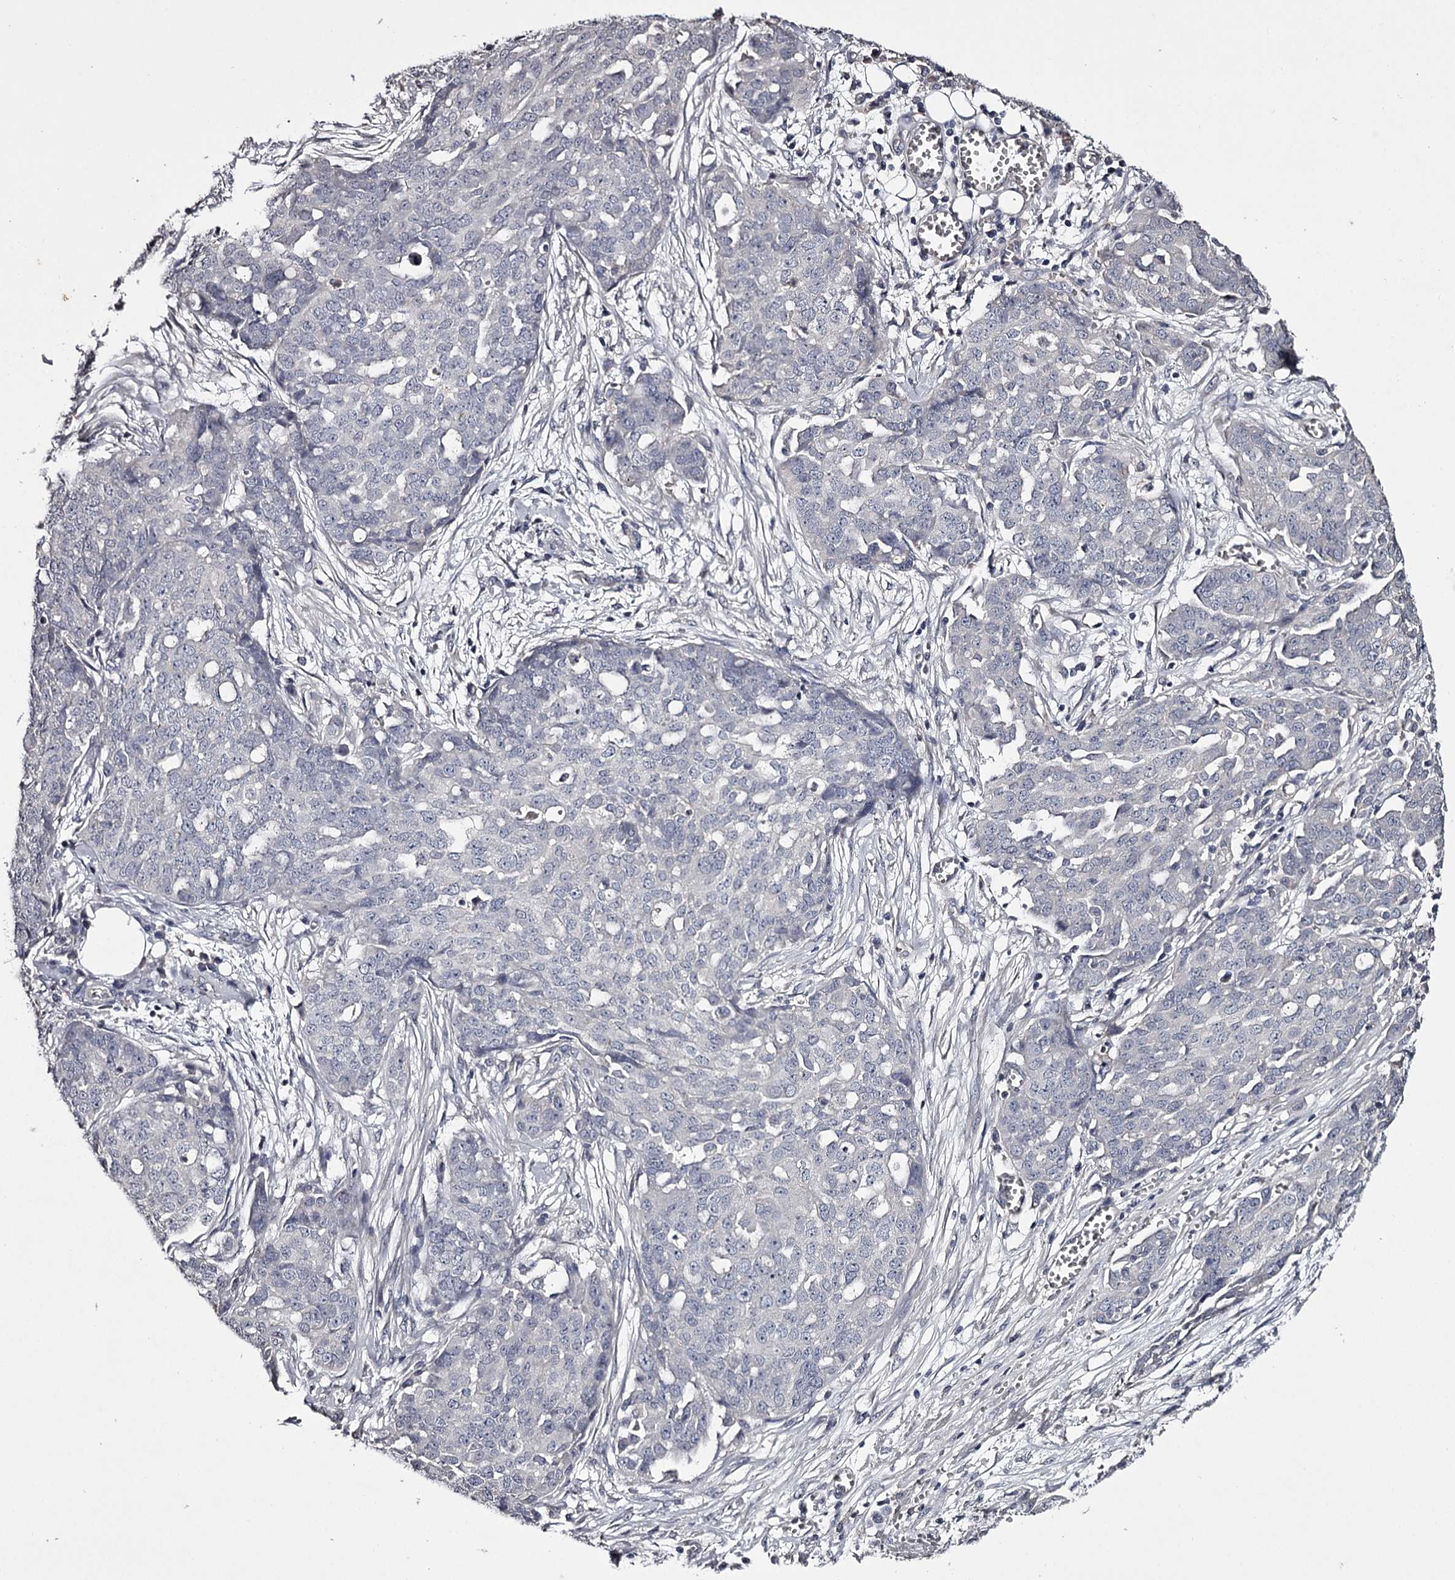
{"staining": {"intensity": "negative", "quantity": "none", "location": "none"}, "tissue": "ovarian cancer", "cell_type": "Tumor cells", "image_type": "cancer", "snomed": [{"axis": "morphology", "description": "Cystadenocarcinoma, serous, NOS"}, {"axis": "topography", "description": "Soft tissue"}, {"axis": "topography", "description": "Ovary"}], "caption": "This is an immunohistochemistry histopathology image of human ovarian cancer. There is no positivity in tumor cells.", "gene": "PRM2", "patient": {"sex": "female", "age": 57}}